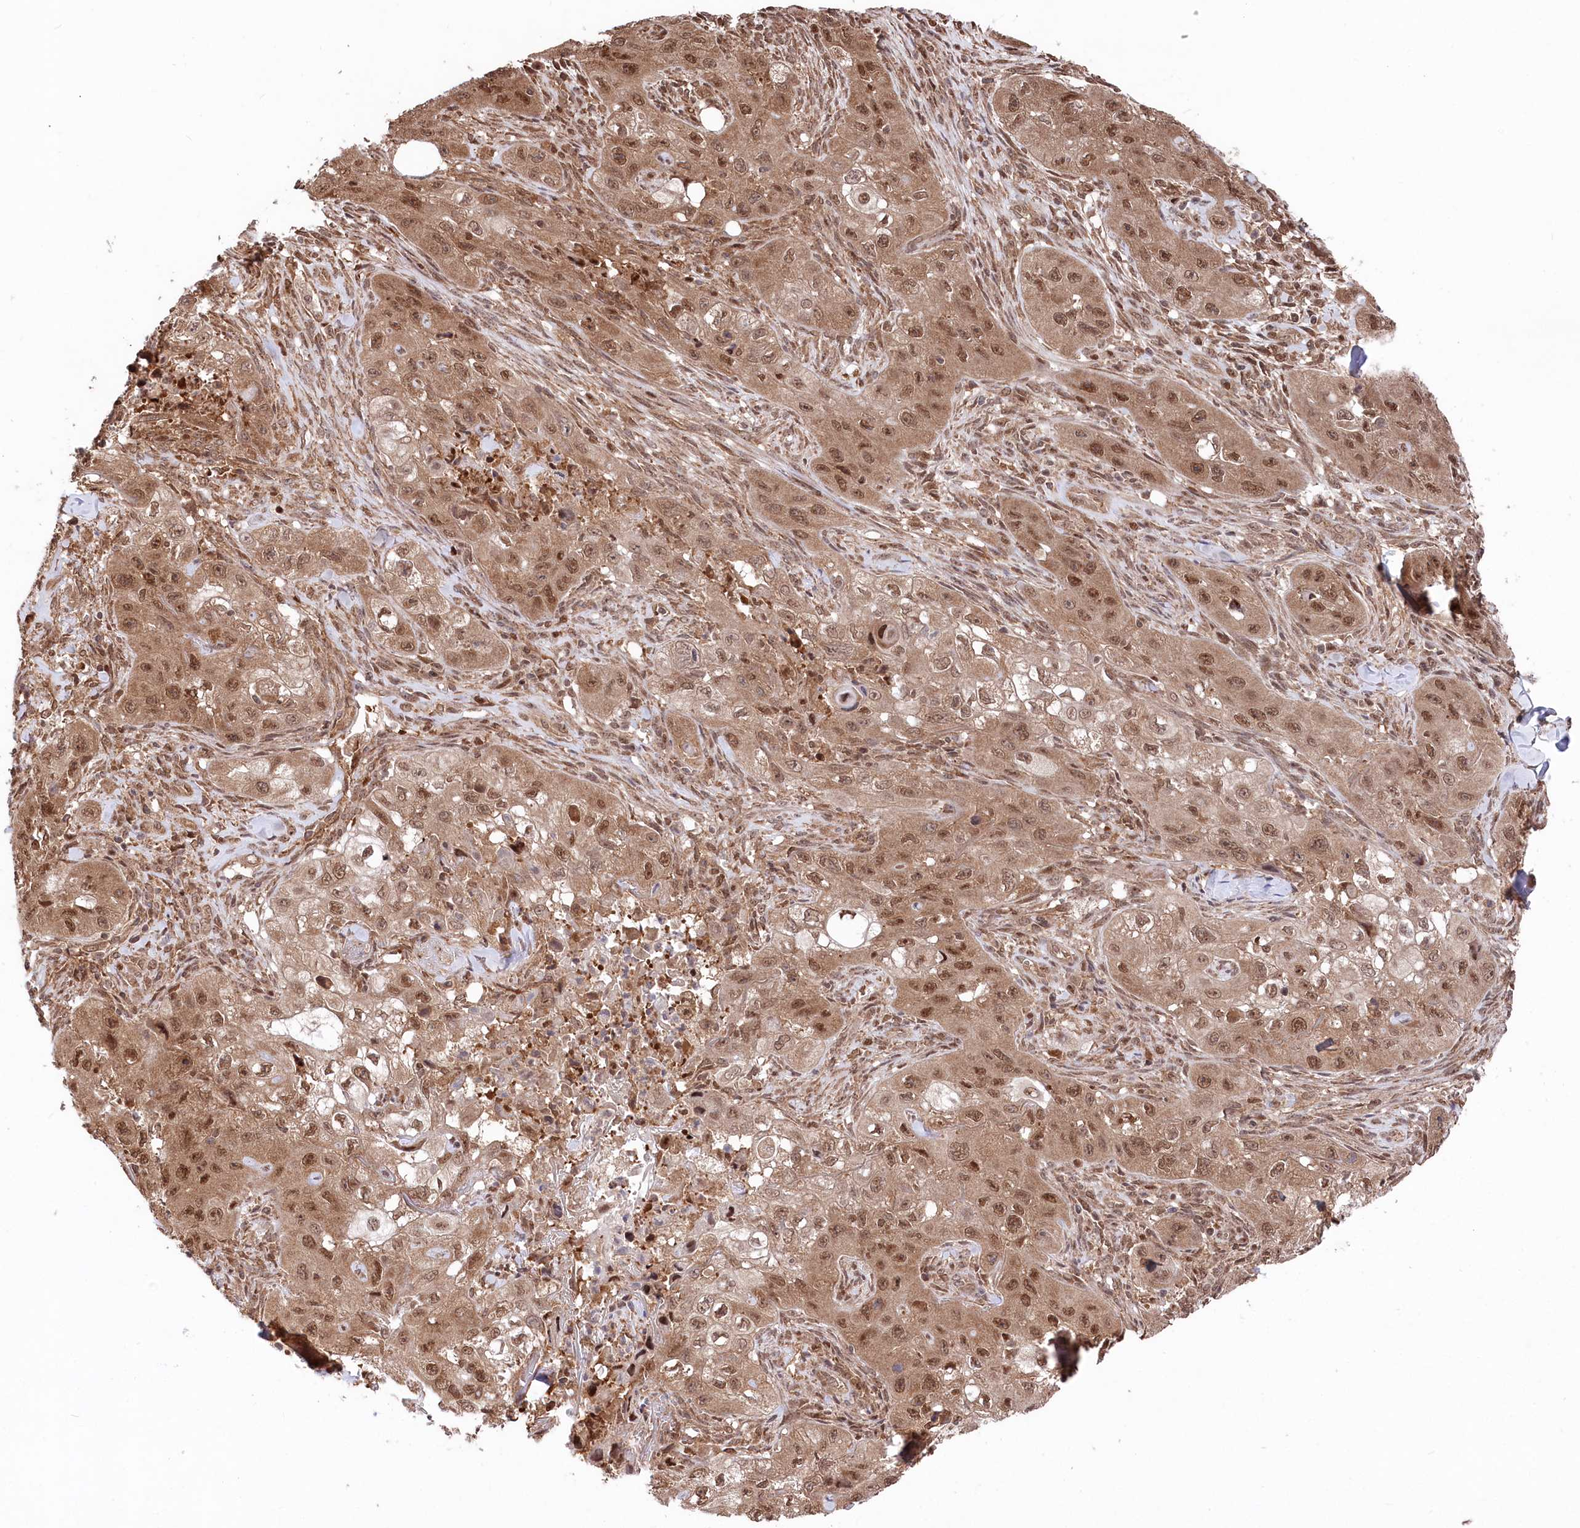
{"staining": {"intensity": "moderate", "quantity": ">75%", "location": "cytoplasmic/membranous,nuclear"}, "tissue": "skin cancer", "cell_type": "Tumor cells", "image_type": "cancer", "snomed": [{"axis": "morphology", "description": "Squamous cell carcinoma, NOS"}, {"axis": "topography", "description": "Skin"}, {"axis": "topography", "description": "Subcutis"}], "caption": "Protein positivity by IHC demonstrates moderate cytoplasmic/membranous and nuclear staining in approximately >75% of tumor cells in squamous cell carcinoma (skin).", "gene": "PSMA1", "patient": {"sex": "male", "age": 73}}